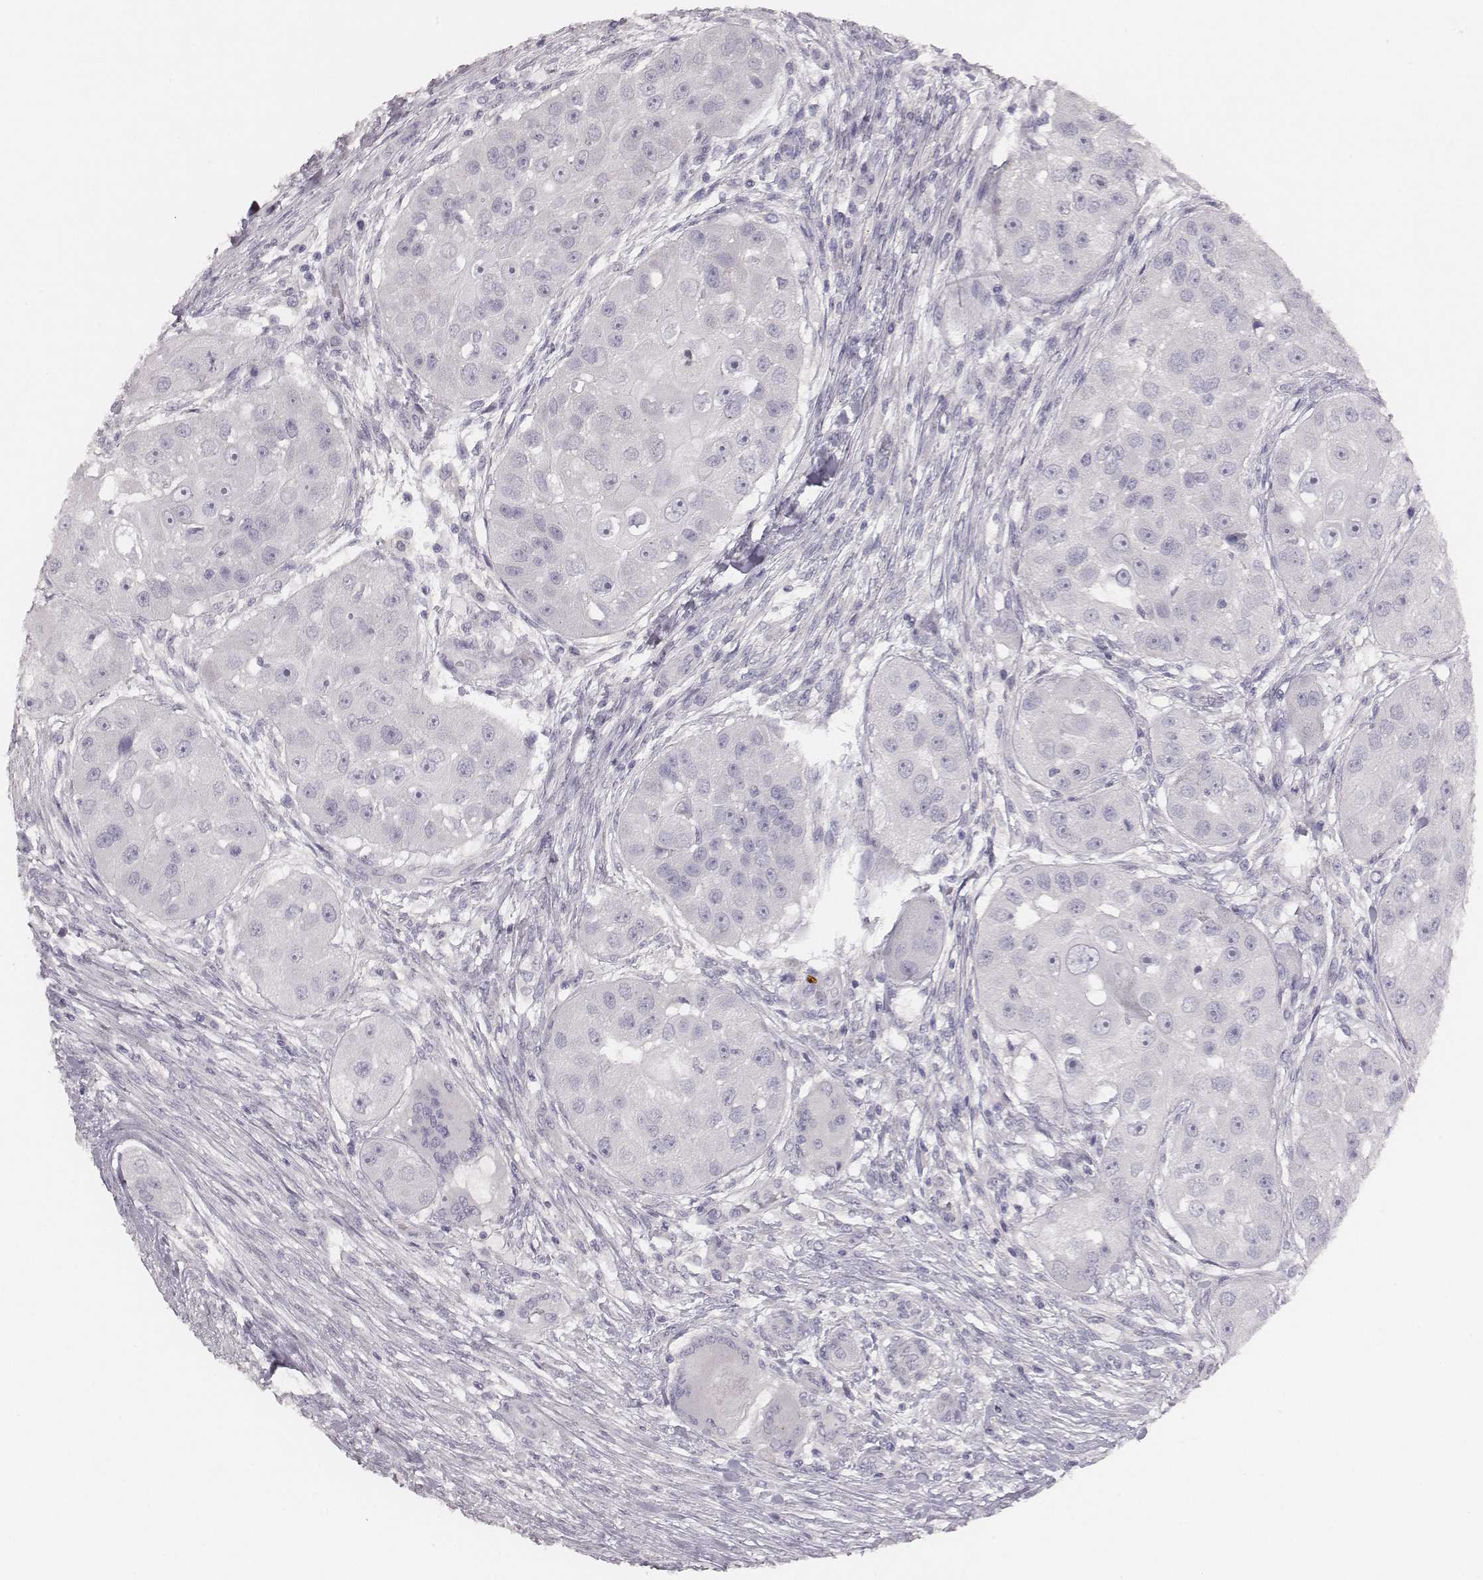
{"staining": {"intensity": "negative", "quantity": "none", "location": "none"}, "tissue": "head and neck cancer", "cell_type": "Tumor cells", "image_type": "cancer", "snomed": [{"axis": "morphology", "description": "Squamous cell carcinoma, NOS"}, {"axis": "topography", "description": "Head-Neck"}], "caption": "Immunohistochemistry (IHC) image of neoplastic tissue: human head and neck cancer stained with DAB (3,3'-diaminobenzidine) exhibits no significant protein staining in tumor cells.", "gene": "MYH6", "patient": {"sex": "male", "age": 51}}